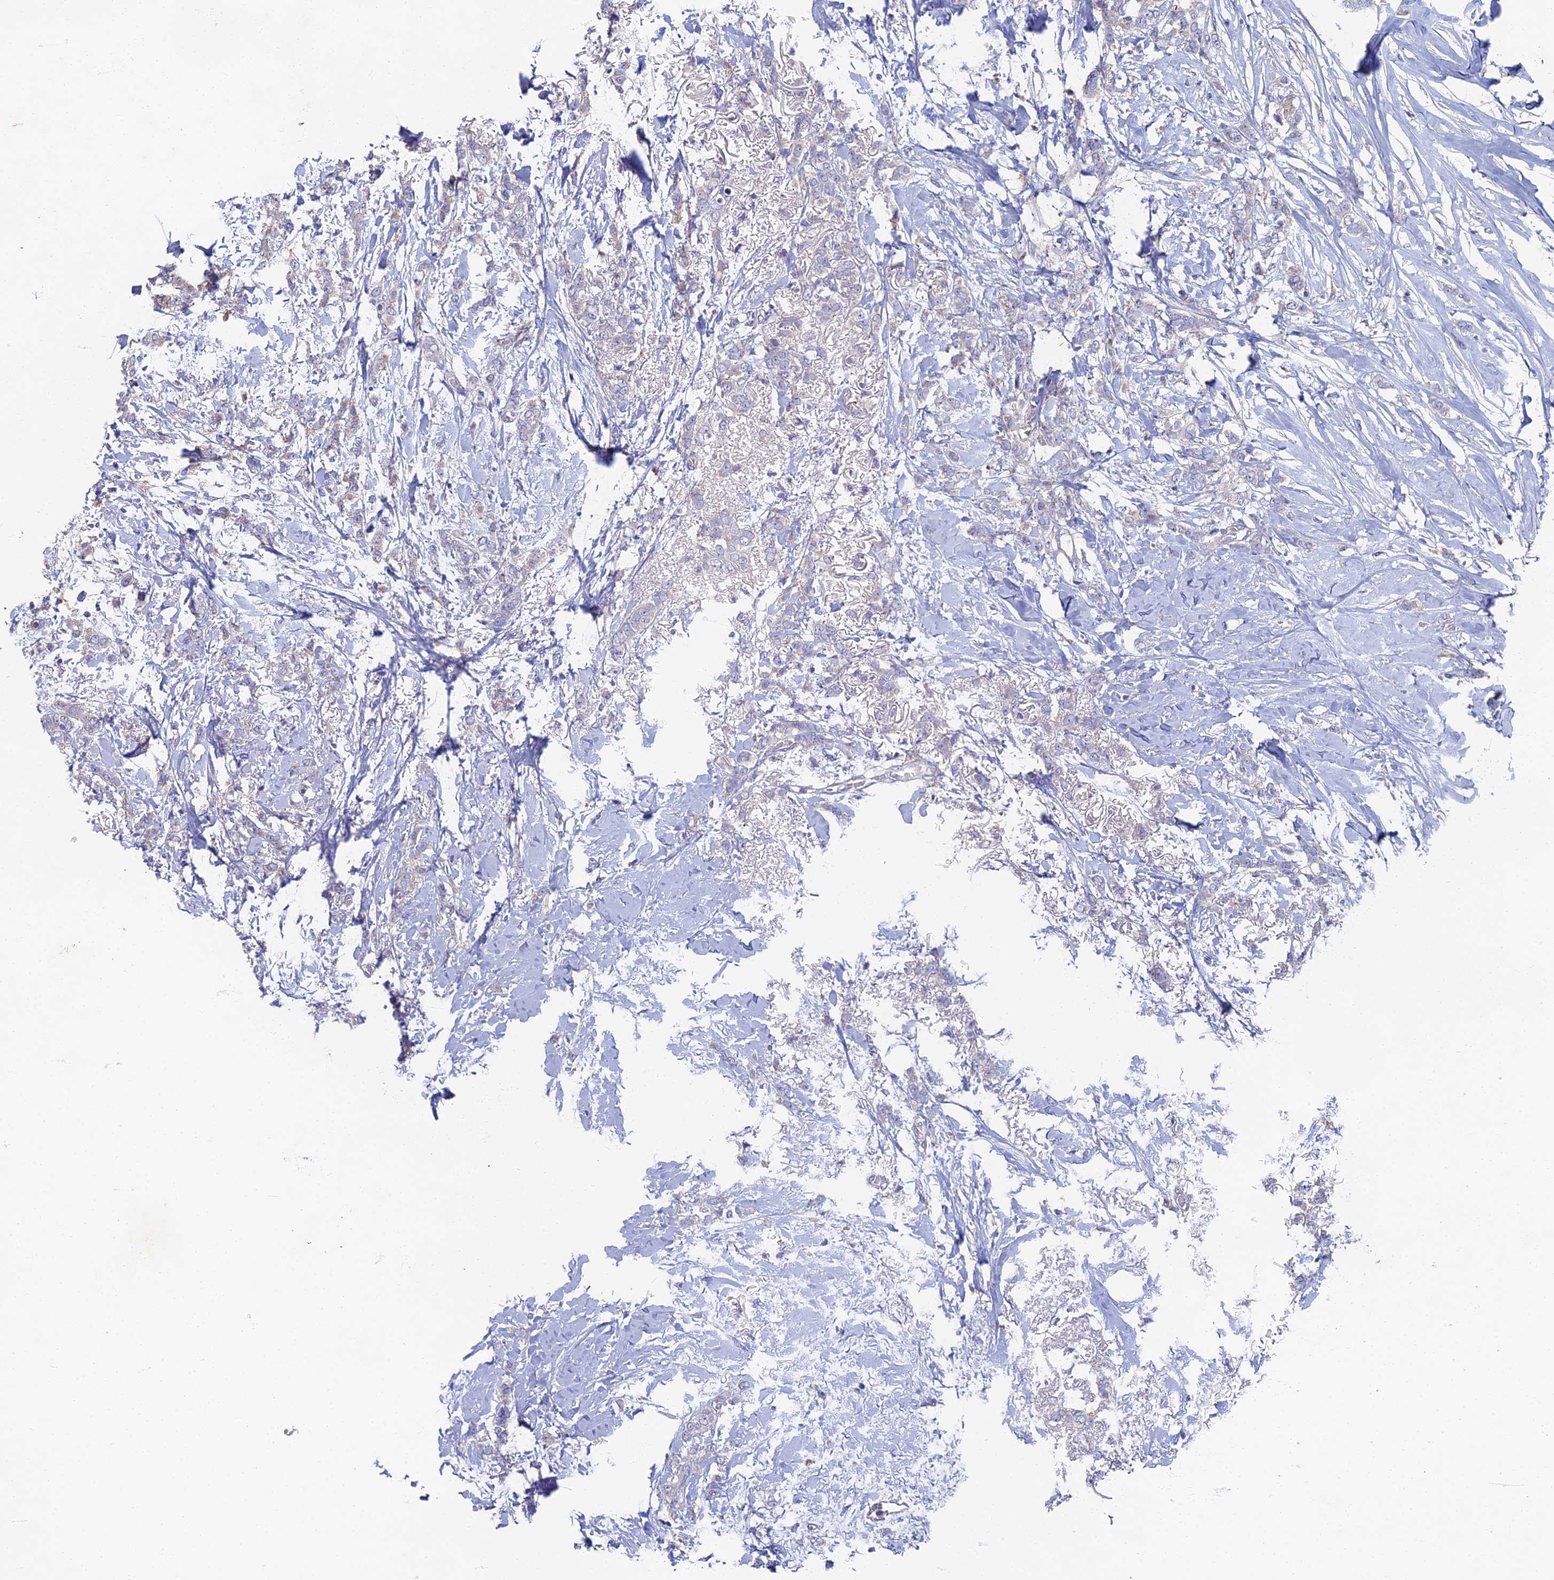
{"staining": {"intensity": "negative", "quantity": "none", "location": "none"}, "tissue": "breast cancer", "cell_type": "Tumor cells", "image_type": "cancer", "snomed": [{"axis": "morphology", "description": "Duct carcinoma"}, {"axis": "topography", "description": "Breast"}], "caption": "This image is of breast cancer stained with IHC to label a protein in brown with the nuclei are counter-stained blue. There is no positivity in tumor cells. Nuclei are stained in blue.", "gene": "RNASEK", "patient": {"sex": "female", "age": 72}}